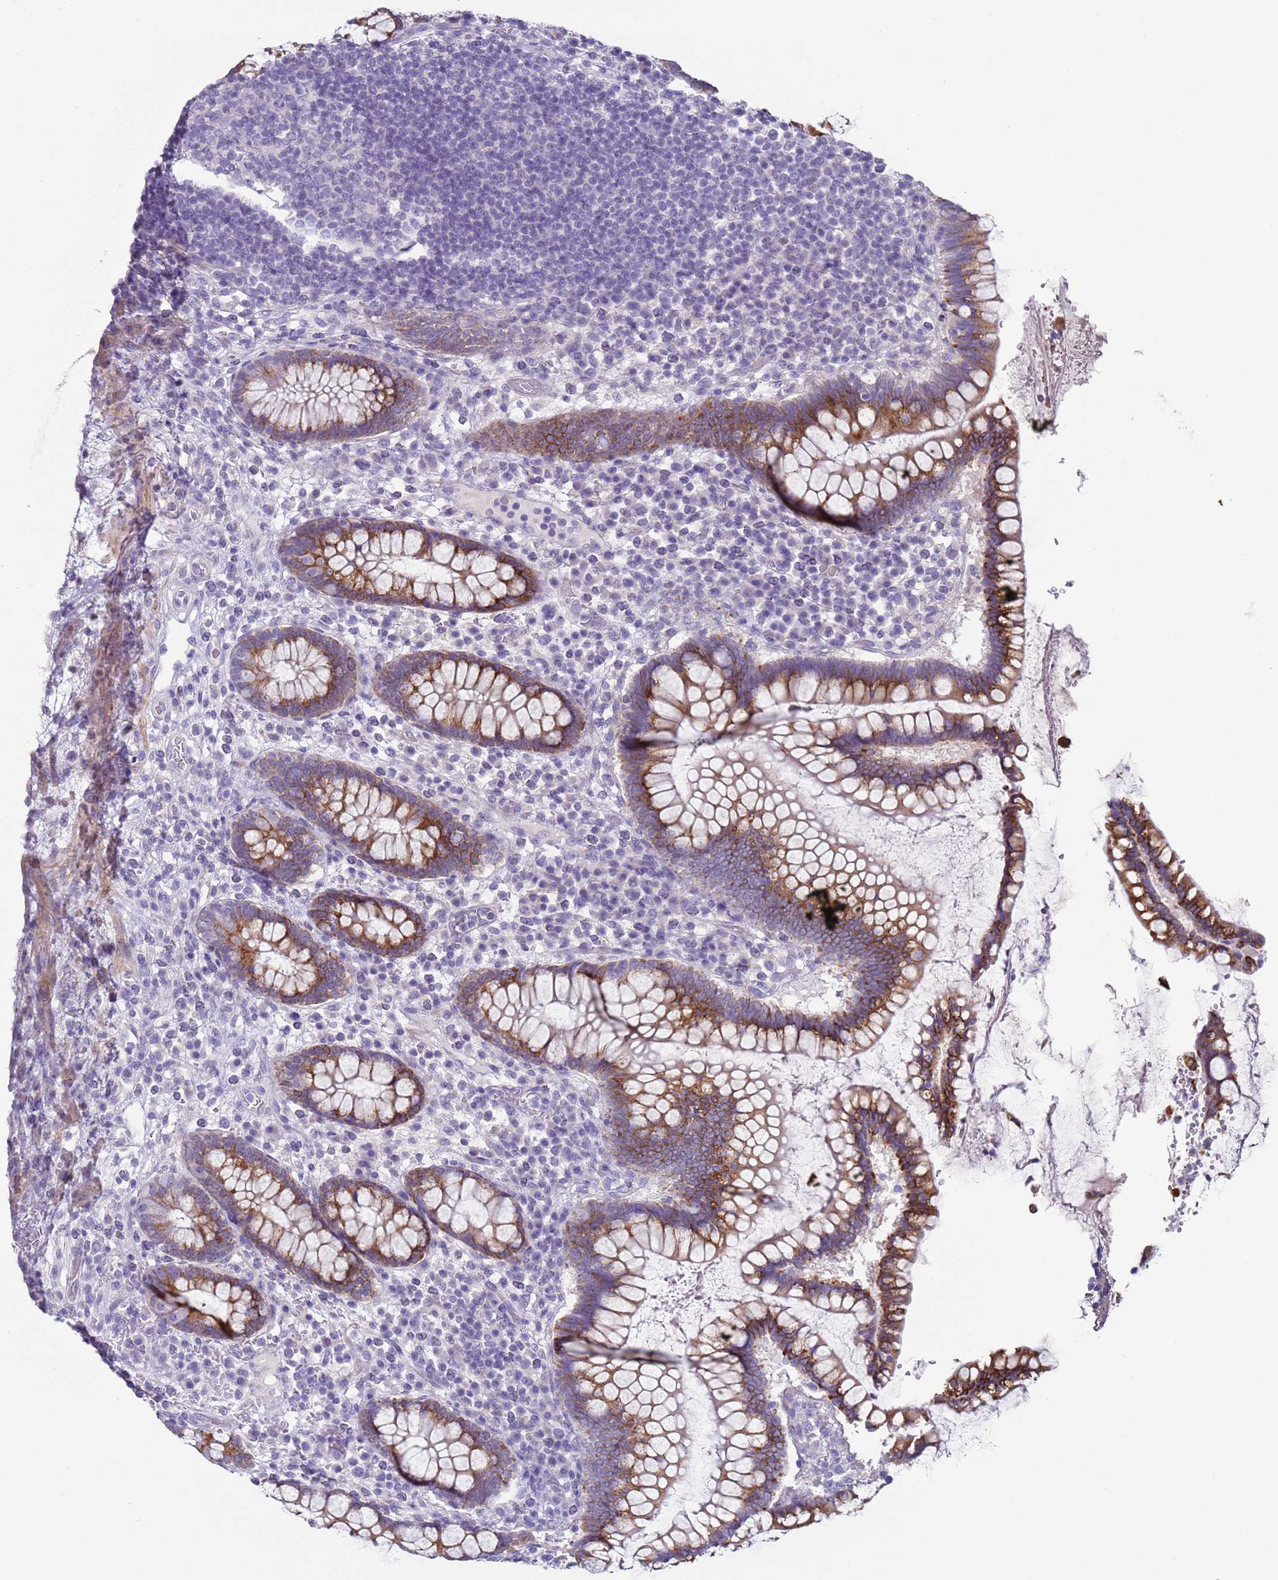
{"staining": {"intensity": "negative", "quantity": "none", "location": "none"}, "tissue": "colon", "cell_type": "Endothelial cells", "image_type": "normal", "snomed": [{"axis": "morphology", "description": "Normal tissue, NOS"}, {"axis": "topography", "description": "Colon"}], "caption": "Immunohistochemistry of unremarkable human colon exhibits no positivity in endothelial cells.", "gene": "NPAP1", "patient": {"sex": "female", "age": 79}}